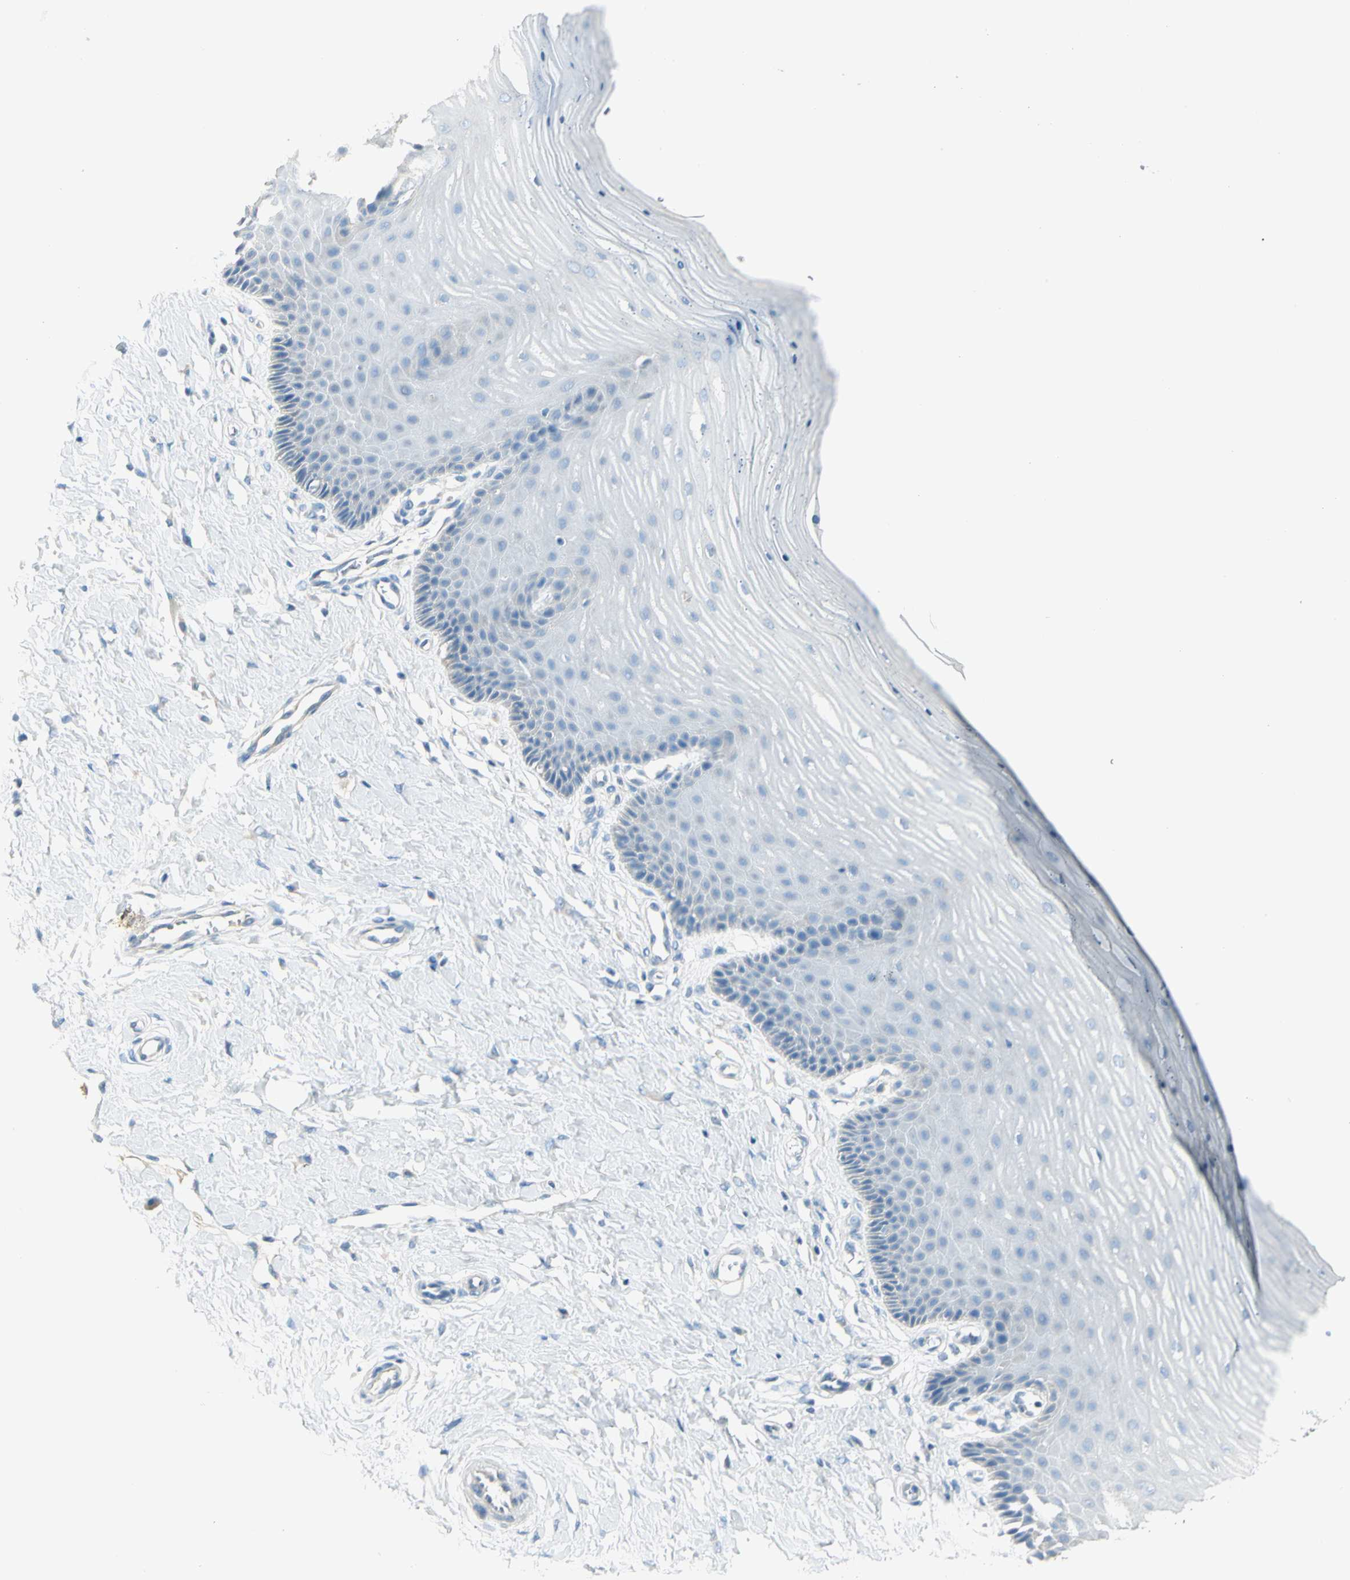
{"staining": {"intensity": "negative", "quantity": "none", "location": "none"}, "tissue": "cervix", "cell_type": "Glandular cells", "image_type": "normal", "snomed": [{"axis": "morphology", "description": "Normal tissue, NOS"}, {"axis": "topography", "description": "Cervix"}], "caption": "Glandular cells show no significant staining in unremarkable cervix. (DAB immunohistochemistry with hematoxylin counter stain).", "gene": "SLC6A15", "patient": {"sex": "female", "age": 55}}